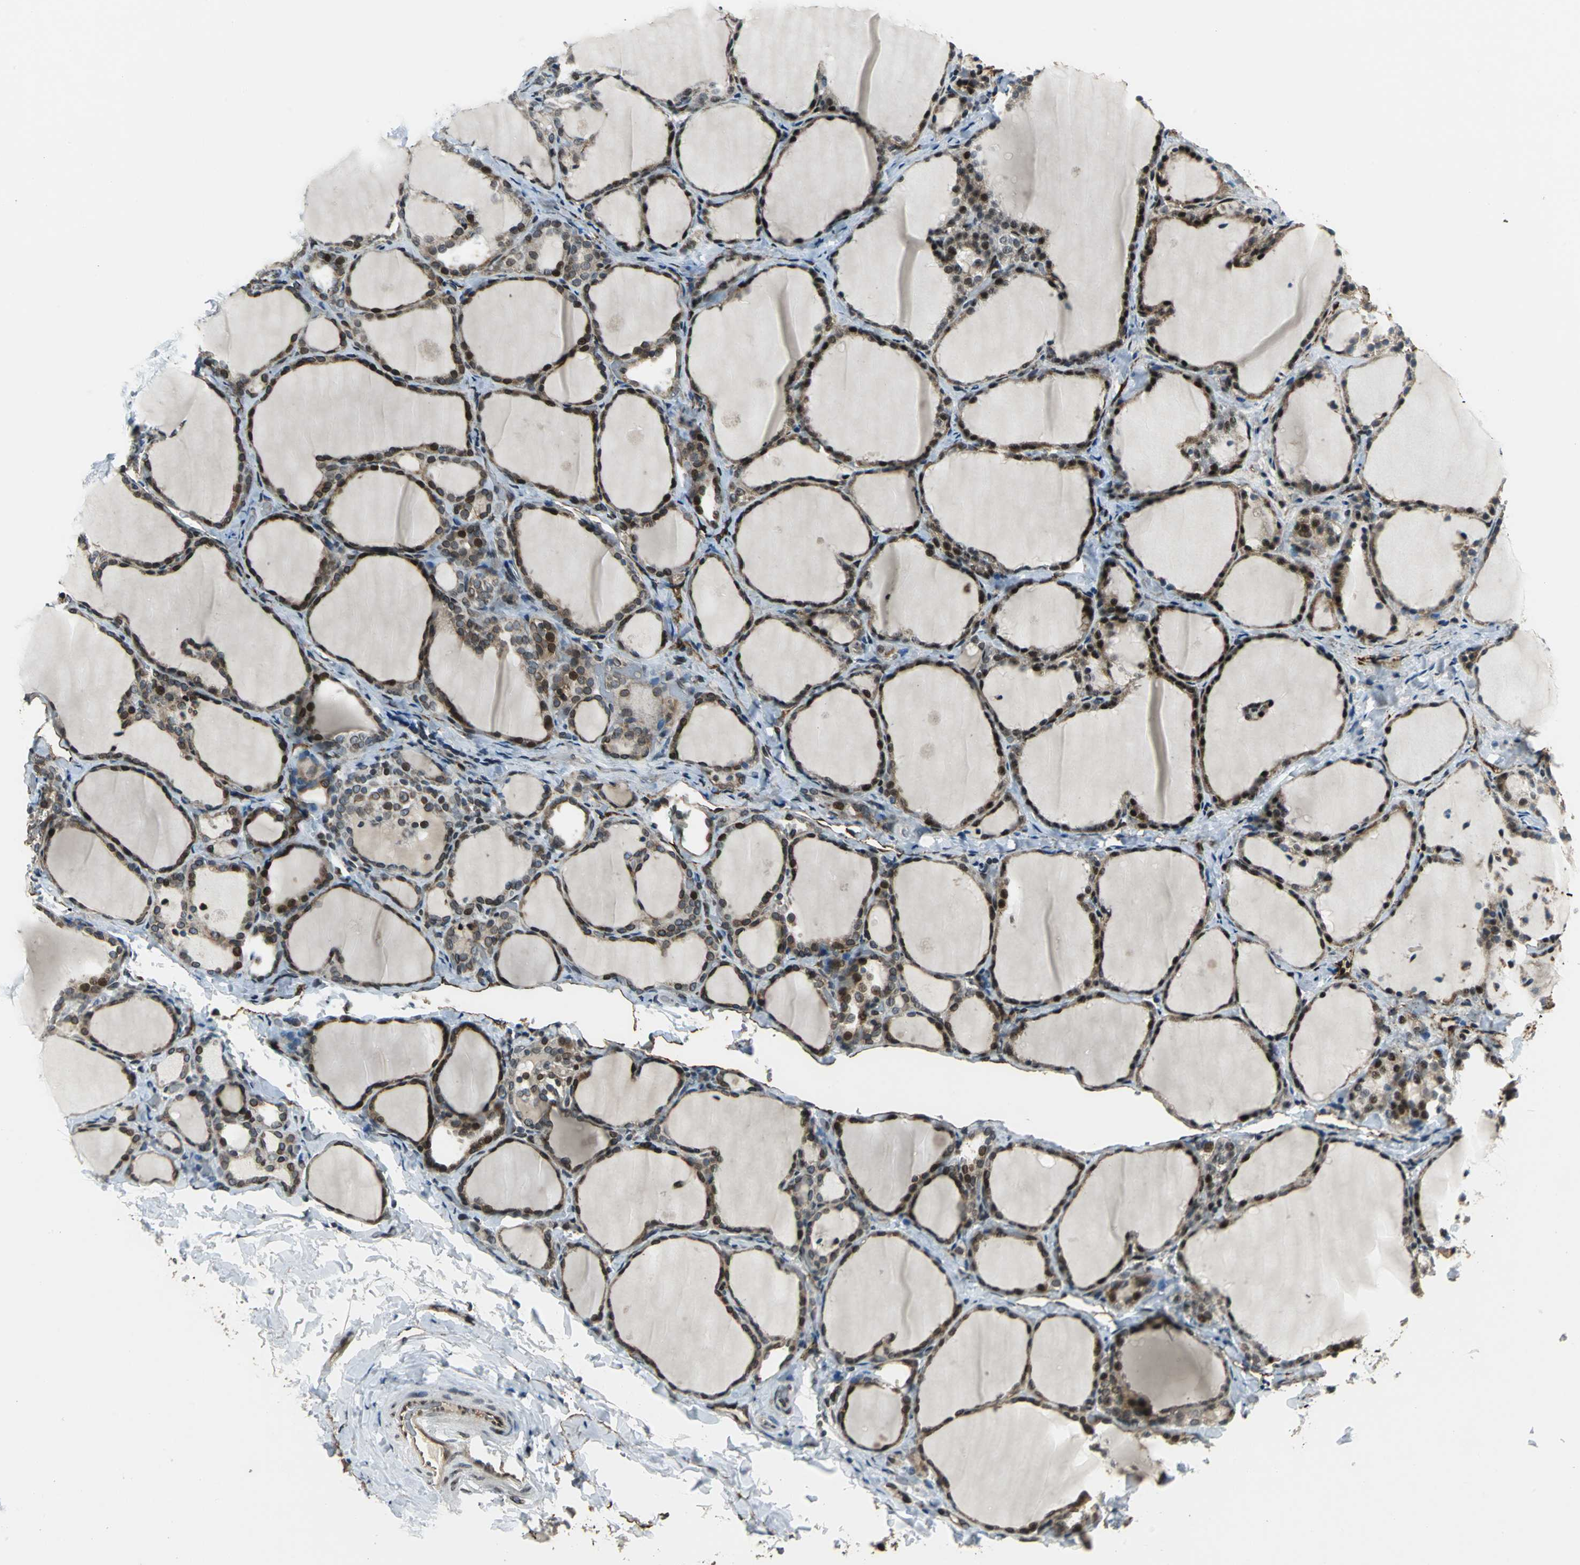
{"staining": {"intensity": "strong", "quantity": "25%-75%", "location": "cytoplasmic/membranous,nuclear"}, "tissue": "thyroid gland", "cell_type": "Glandular cells", "image_type": "normal", "snomed": [{"axis": "morphology", "description": "Normal tissue, NOS"}, {"axis": "morphology", "description": "Papillary adenocarcinoma, NOS"}, {"axis": "topography", "description": "Thyroid gland"}], "caption": "An immunohistochemistry (IHC) histopathology image of normal tissue is shown. Protein staining in brown shows strong cytoplasmic/membranous,nuclear positivity in thyroid gland within glandular cells.", "gene": "BRIP1", "patient": {"sex": "female", "age": 30}}